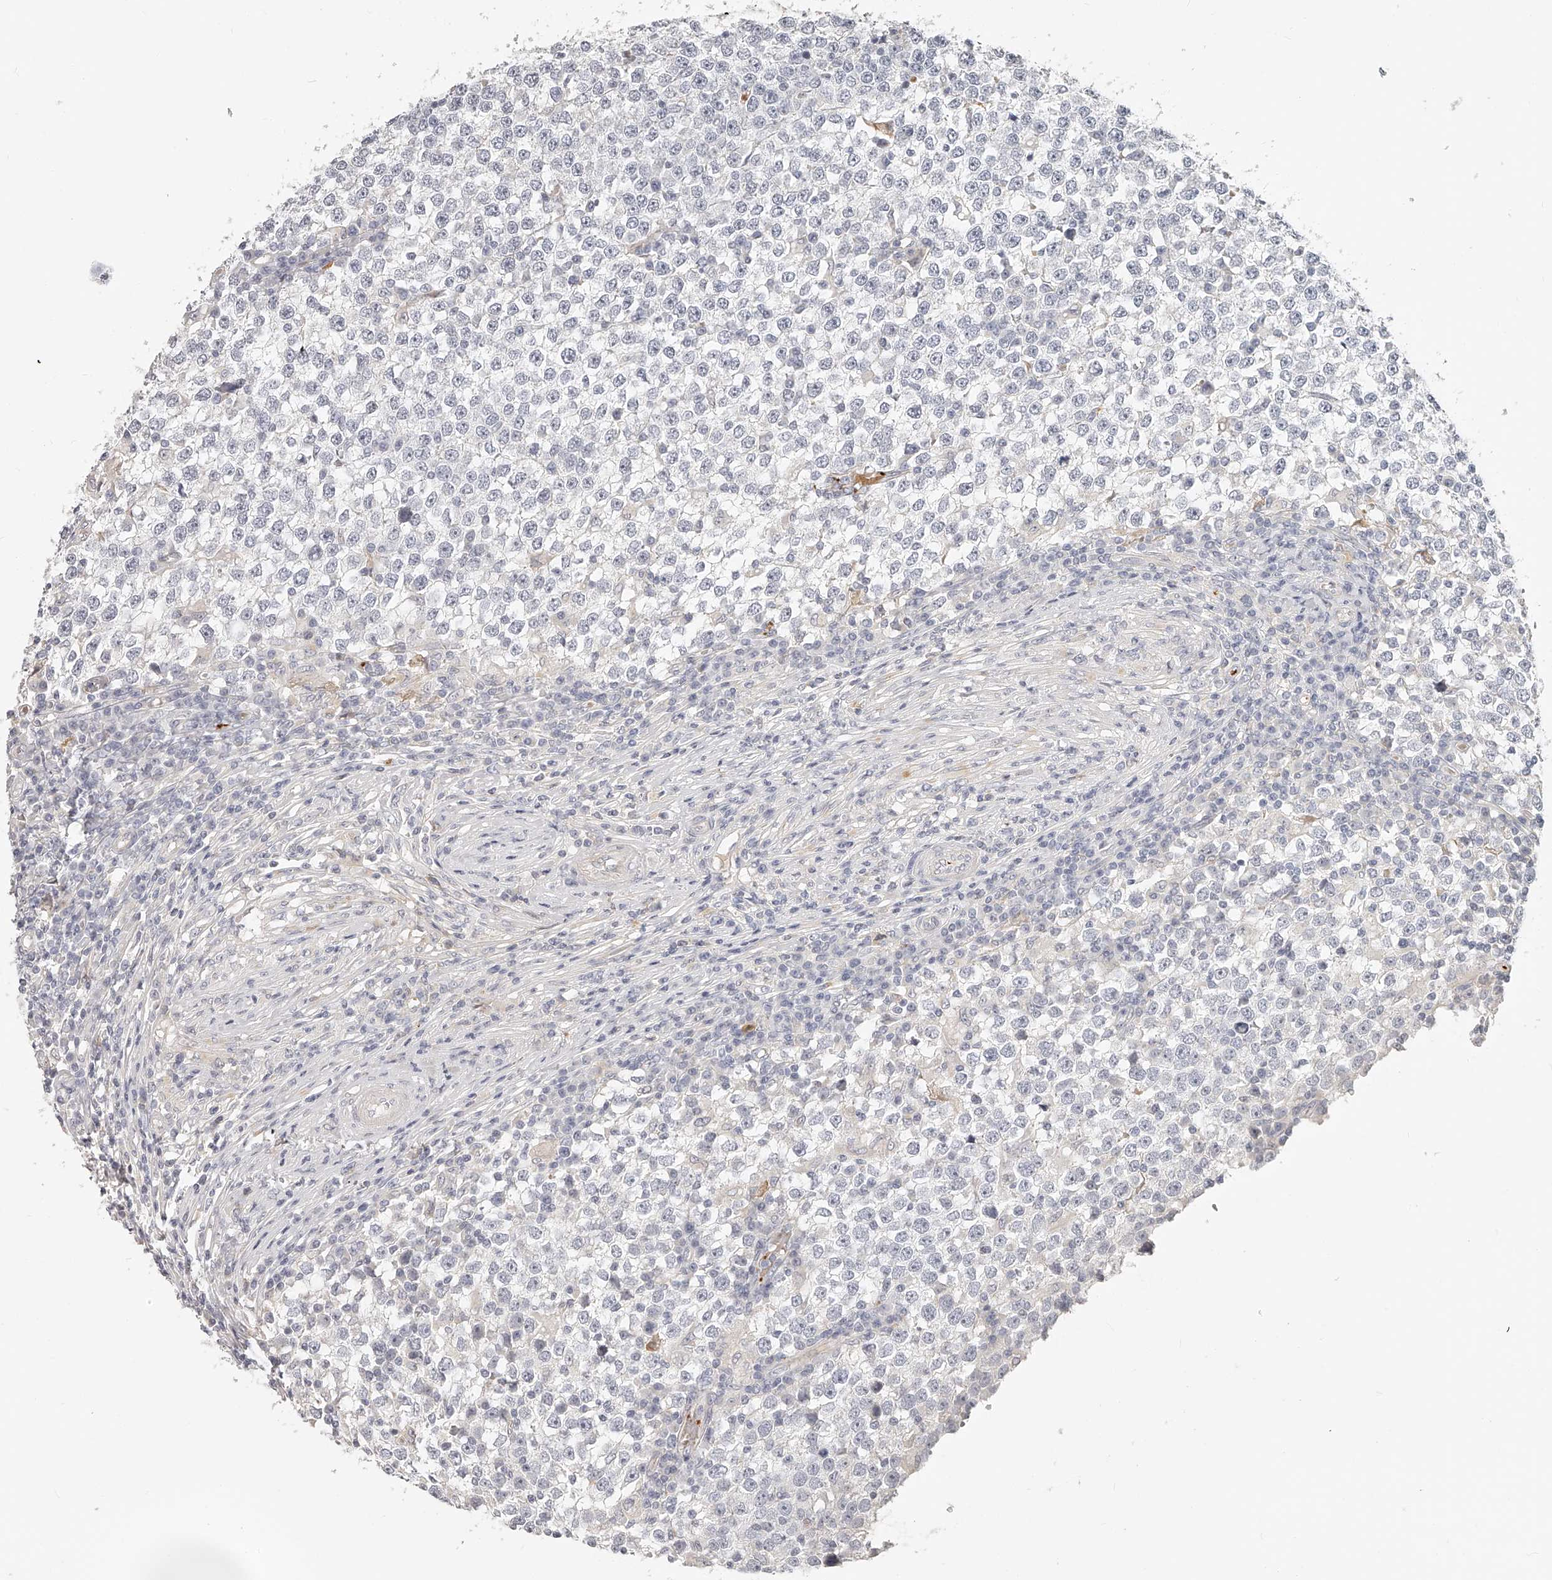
{"staining": {"intensity": "negative", "quantity": "none", "location": "none"}, "tissue": "testis cancer", "cell_type": "Tumor cells", "image_type": "cancer", "snomed": [{"axis": "morphology", "description": "Seminoma, NOS"}, {"axis": "topography", "description": "Testis"}], "caption": "This image is of testis seminoma stained with immunohistochemistry to label a protein in brown with the nuclei are counter-stained blue. There is no staining in tumor cells.", "gene": "ITGB3", "patient": {"sex": "male", "age": 65}}